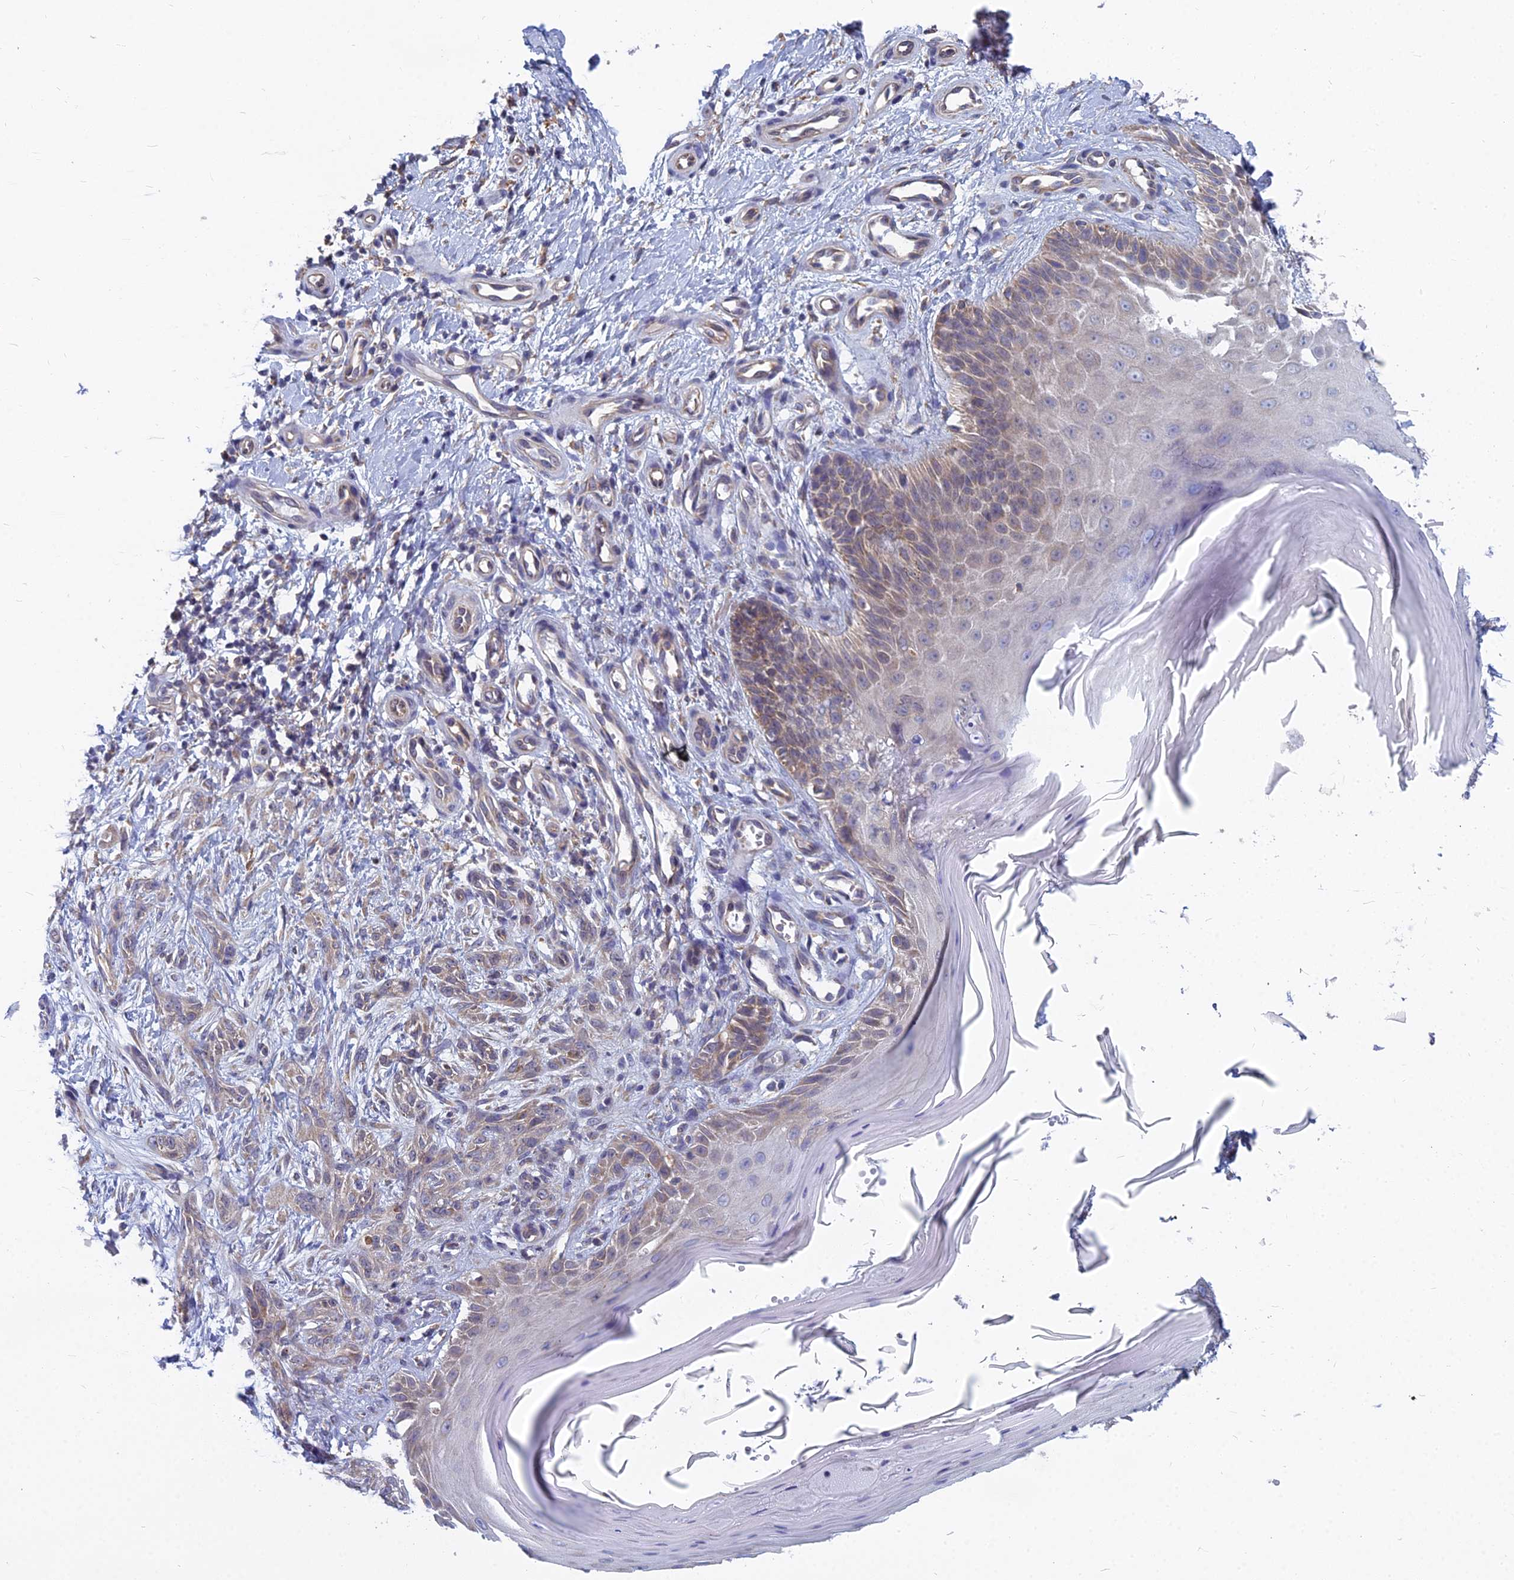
{"staining": {"intensity": "weak", "quantity": "<25%", "location": "cytoplasmic/membranous"}, "tissue": "skin cancer", "cell_type": "Tumor cells", "image_type": "cancer", "snomed": [{"axis": "morphology", "description": "Basal cell carcinoma"}, {"axis": "topography", "description": "Skin"}], "caption": "Immunohistochemical staining of human skin basal cell carcinoma displays no significant staining in tumor cells. The staining was performed using DAB to visualize the protein expression in brown, while the nuclei were stained in blue with hematoxylin (Magnification: 20x).", "gene": "KIAA1143", "patient": {"sex": "female", "age": 82}}